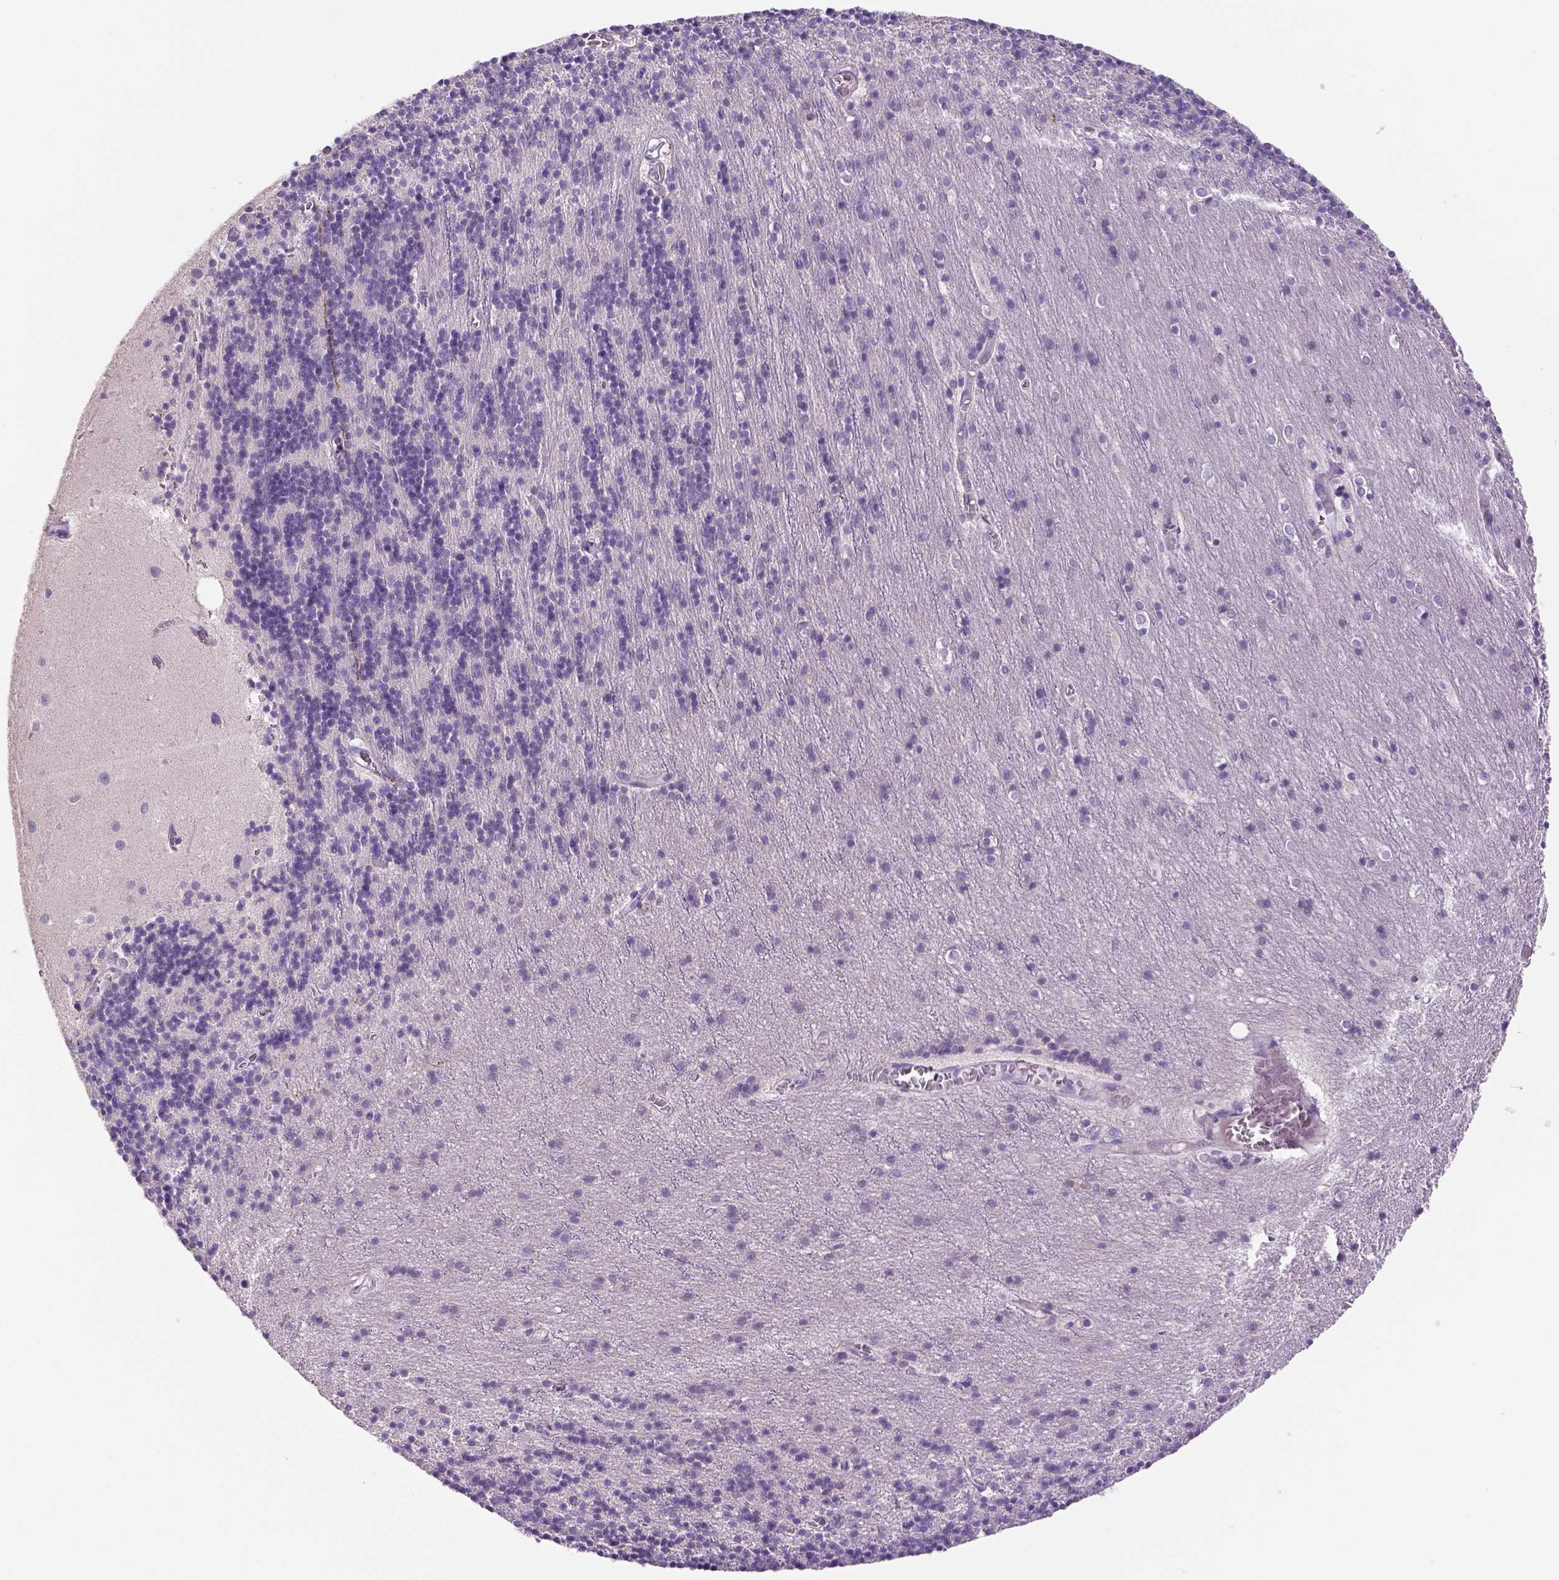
{"staining": {"intensity": "negative", "quantity": "none", "location": "none"}, "tissue": "cerebellum", "cell_type": "Cells in granular layer", "image_type": "normal", "snomed": [{"axis": "morphology", "description": "Normal tissue, NOS"}, {"axis": "topography", "description": "Cerebellum"}], "caption": "The micrograph shows no significant staining in cells in granular layer of cerebellum.", "gene": "DBH", "patient": {"sex": "male", "age": 70}}